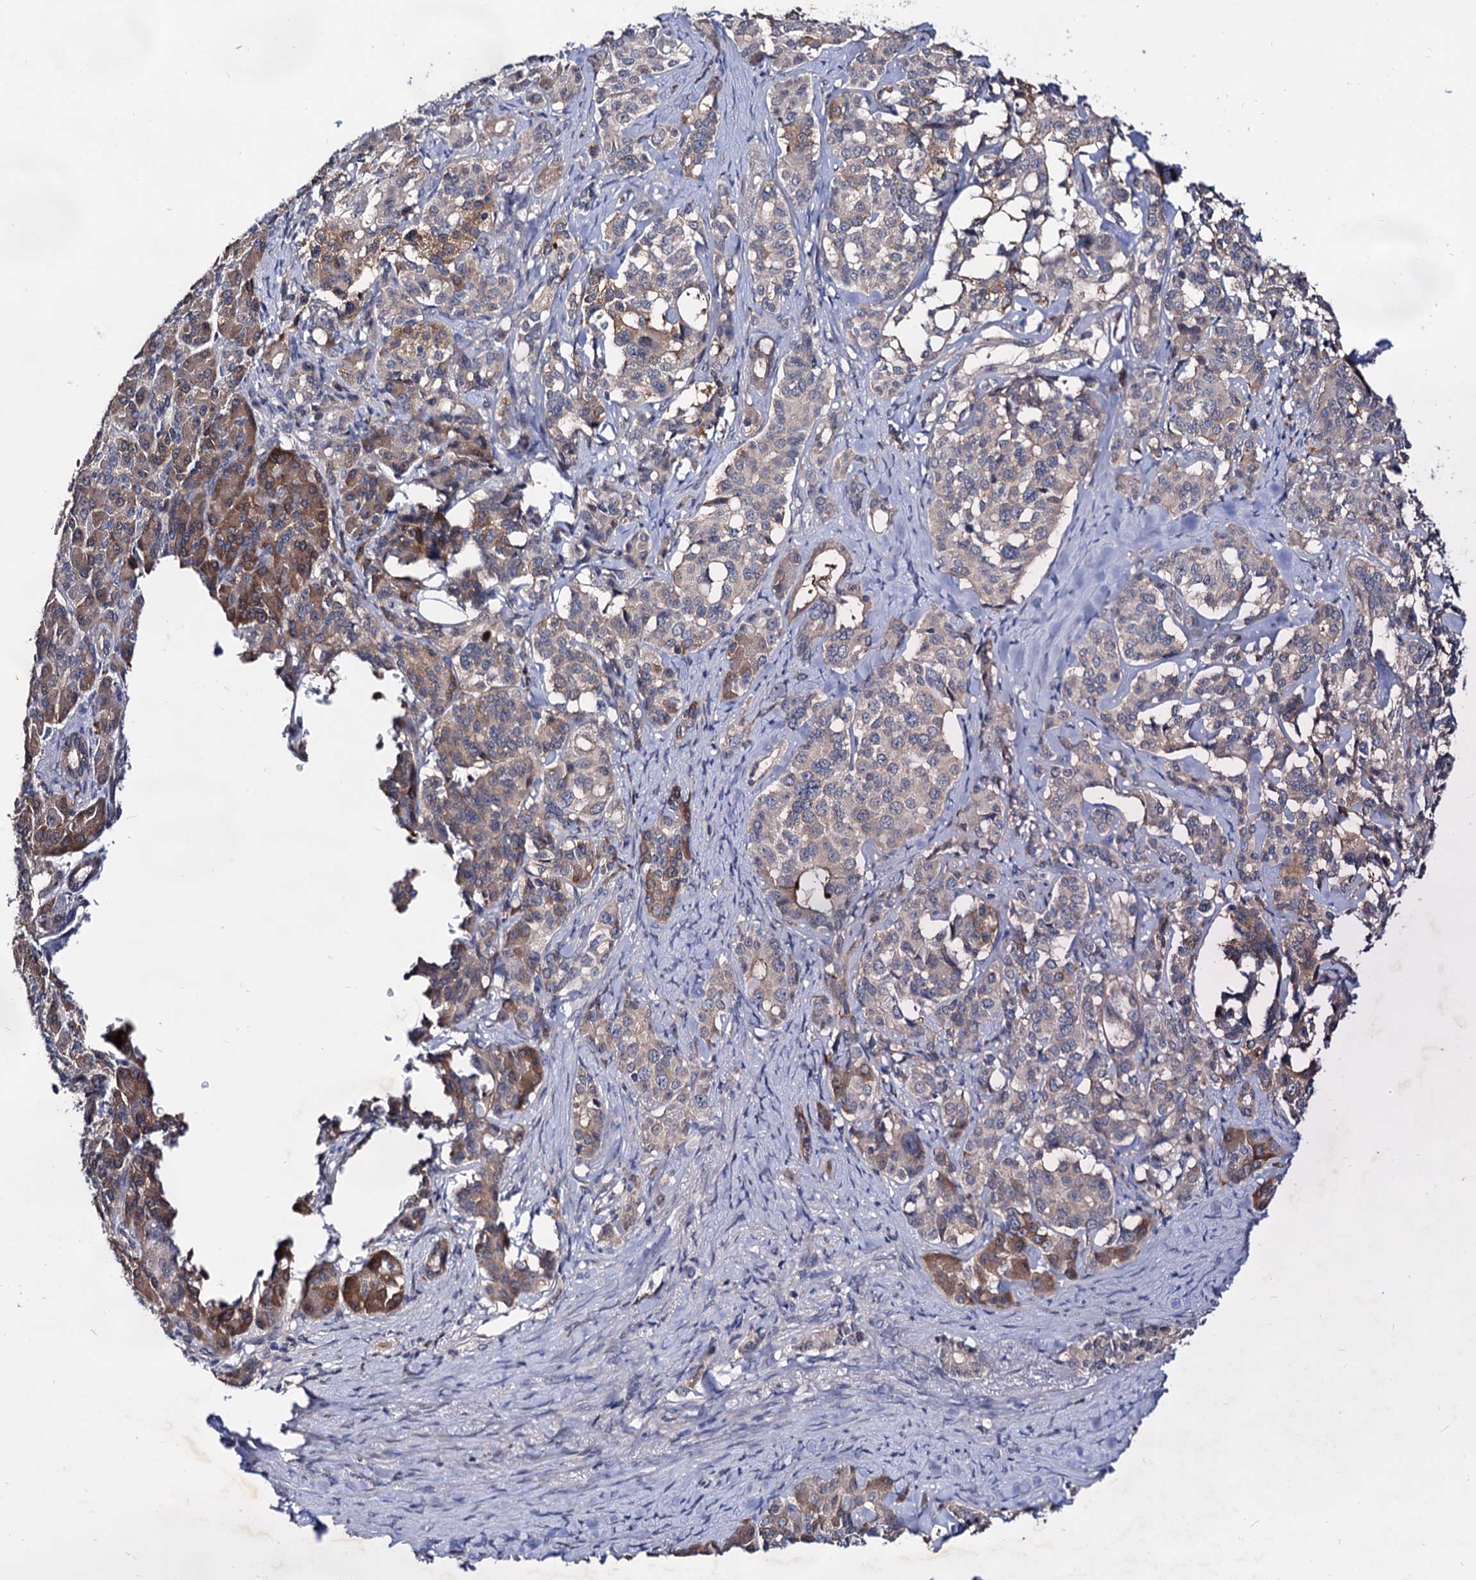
{"staining": {"intensity": "moderate", "quantity": "<25%", "location": "cytoplasmic/membranous"}, "tissue": "pancreatic cancer", "cell_type": "Tumor cells", "image_type": "cancer", "snomed": [{"axis": "morphology", "description": "Adenocarcinoma, NOS"}, {"axis": "topography", "description": "Pancreas"}], "caption": "The image reveals immunohistochemical staining of pancreatic cancer. There is moderate cytoplasmic/membranous expression is appreciated in about <25% of tumor cells.", "gene": "ARFIP2", "patient": {"sex": "female", "age": 74}}